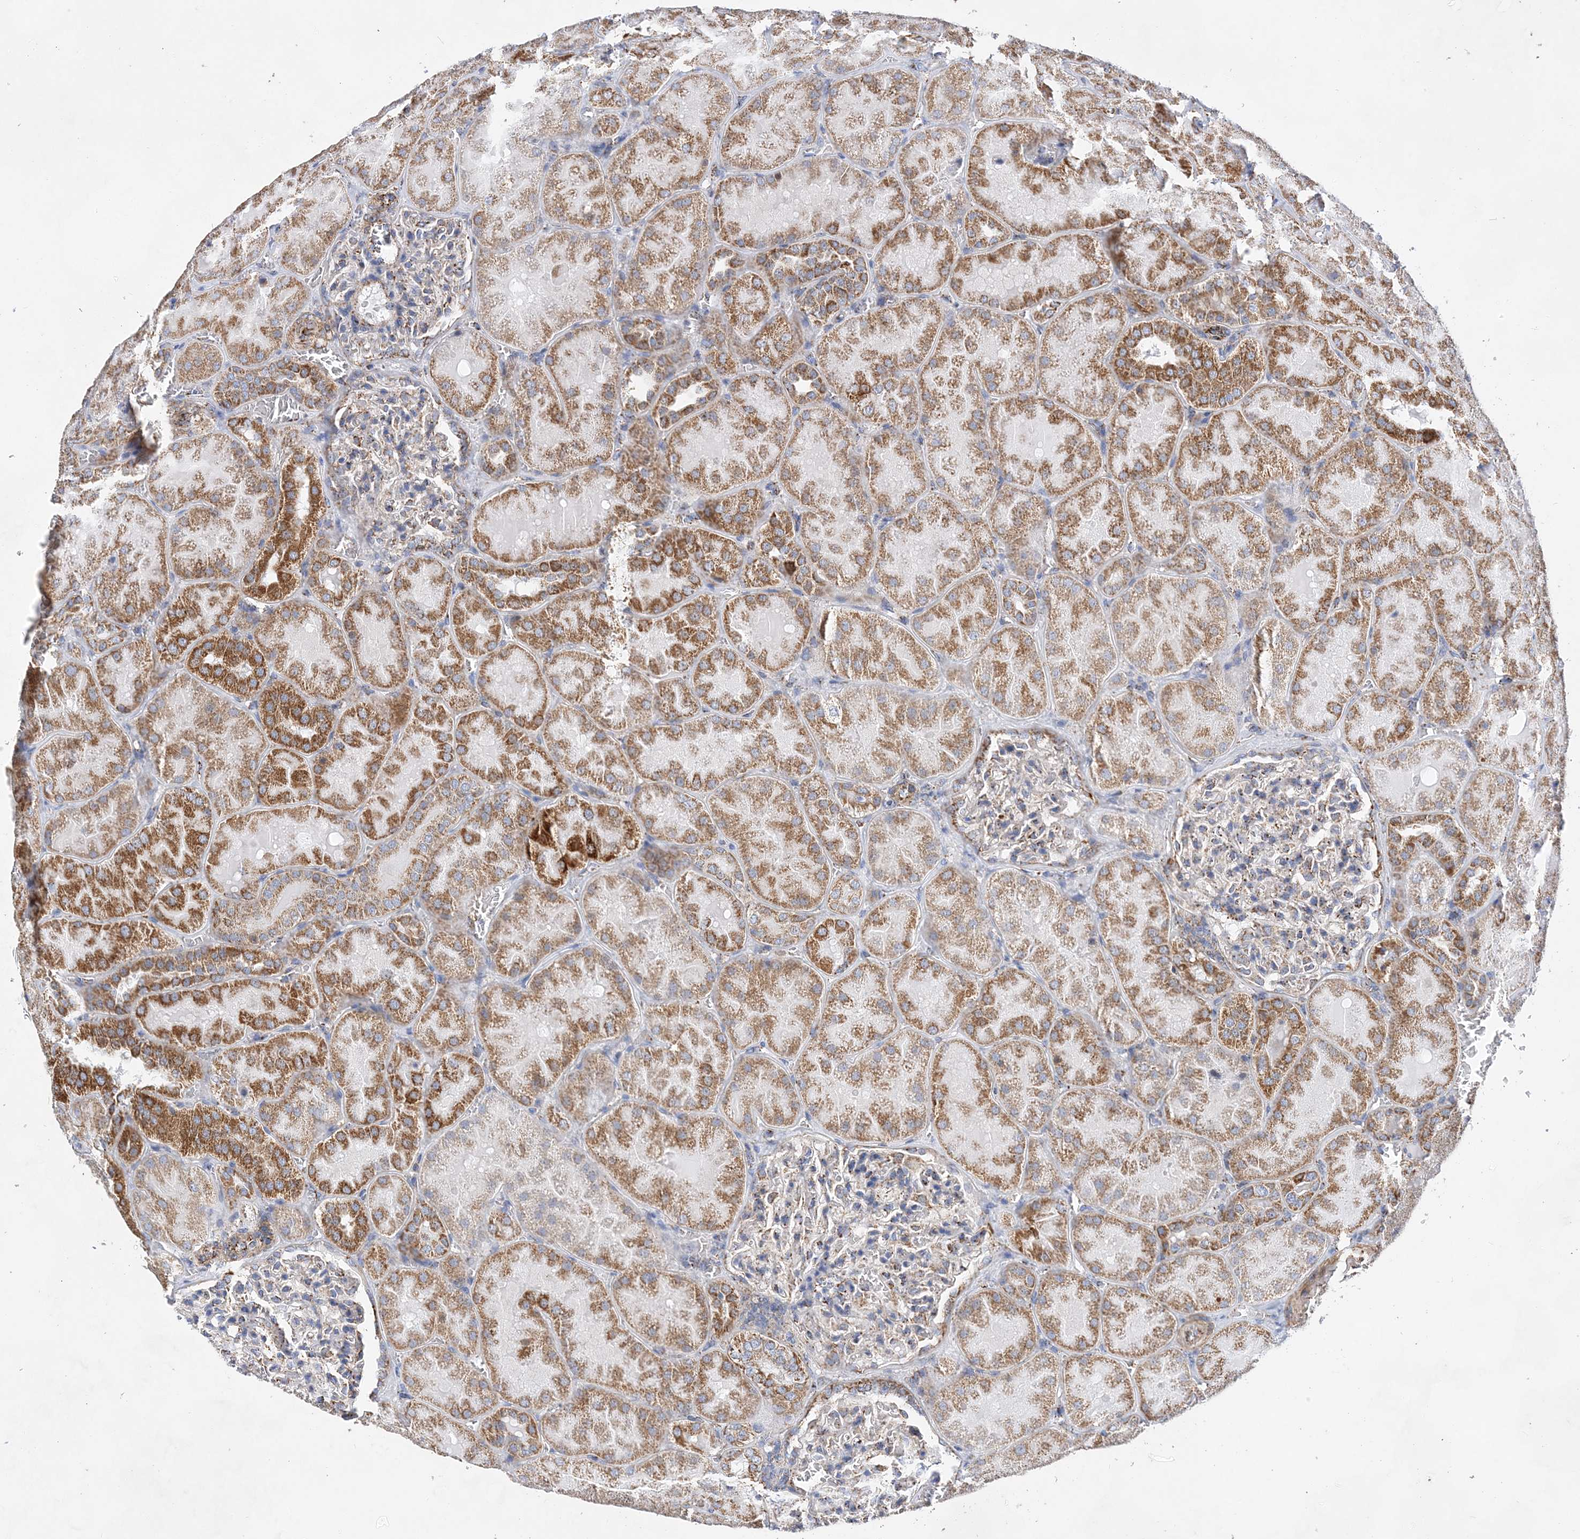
{"staining": {"intensity": "moderate", "quantity": "25%-75%", "location": "cytoplasmic/membranous"}, "tissue": "kidney", "cell_type": "Cells in glomeruli", "image_type": "normal", "snomed": [{"axis": "morphology", "description": "Normal tissue, NOS"}, {"axis": "topography", "description": "Kidney"}], "caption": "High-power microscopy captured an immunohistochemistry image of unremarkable kidney, revealing moderate cytoplasmic/membranous expression in approximately 25%-75% of cells in glomeruli.", "gene": "ACOT9", "patient": {"sex": "male", "age": 28}}